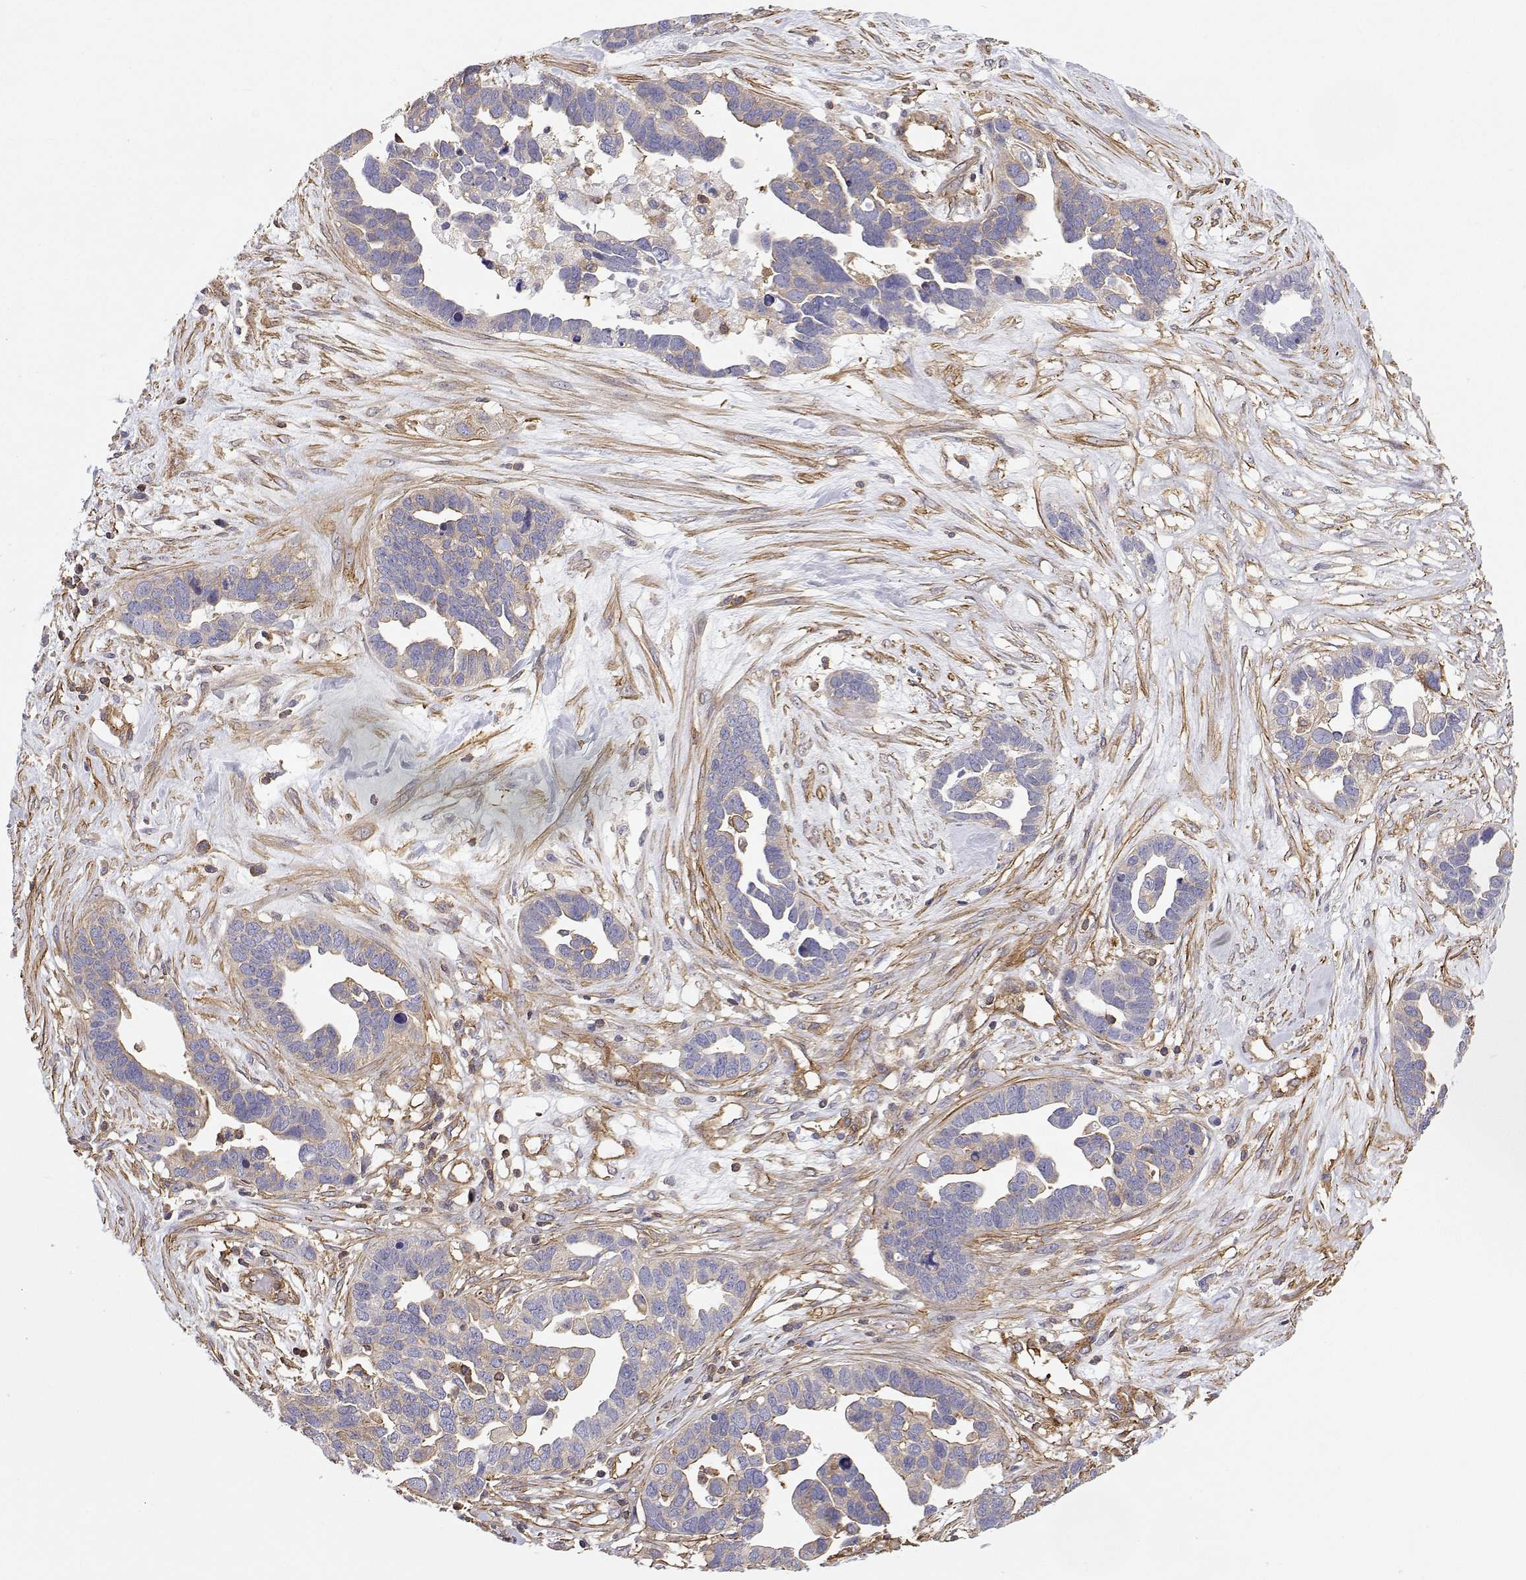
{"staining": {"intensity": "negative", "quantity": "none", "location": "none"}, "tissue": "ovarian cancer", "cell_type": "Tumor cells", "image_type": "cancer", "snomed": [{"axis": "morphology", "description": "Cystadenocarcinoma, serous, NOS"}, {"axis": "topography", "description": "Ovary"}], "caption": "An IHC histopathology image of ovarian cancer is shown. There is no staining in tumor cells of ovarian cancer.", "gene": "MYH9", "patient": {"sex": "female", "age": 54}}